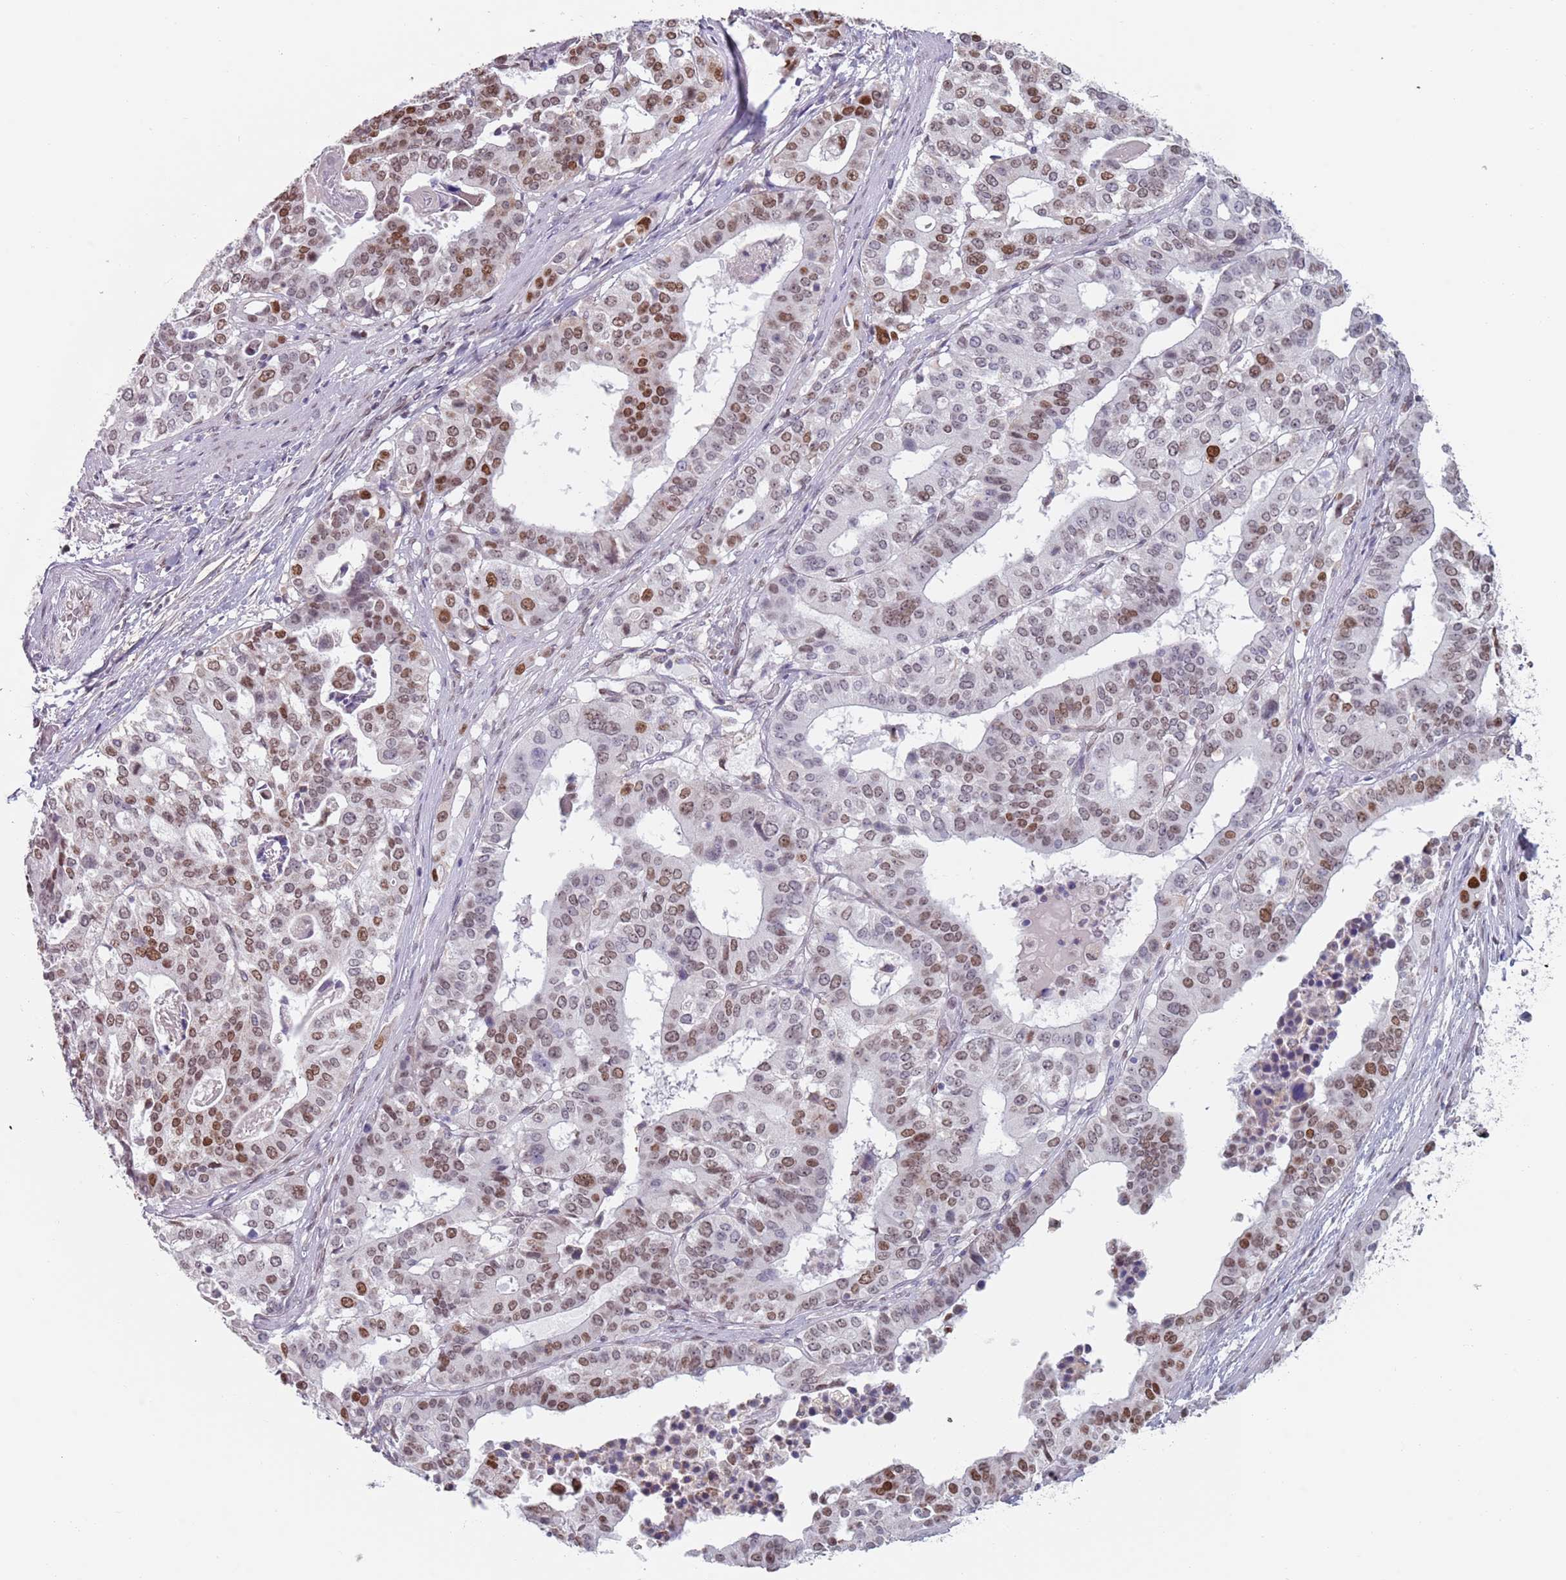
{"staining": {"intensity": "moderate", "quantity": "25%-75%", "location": "nuclear"}, "tissue": "stomach cancer", "cell_type": "Tumor cells", "image_type": "cancer", "snomed": [{"axis": "morphology", "description": "Adenocarcinoma, NOS"}, {"axis": "topography", "description": "Stomach"}], "caption": "A micrograph showing moderate nuclear staining in about 25%-75% of tumor cells in adenocarcinoma (stomach), as visualized by brown immunohistochemical staining.", "gene": "MFSD12", "patient": {"sex": "male", "age": 48}}